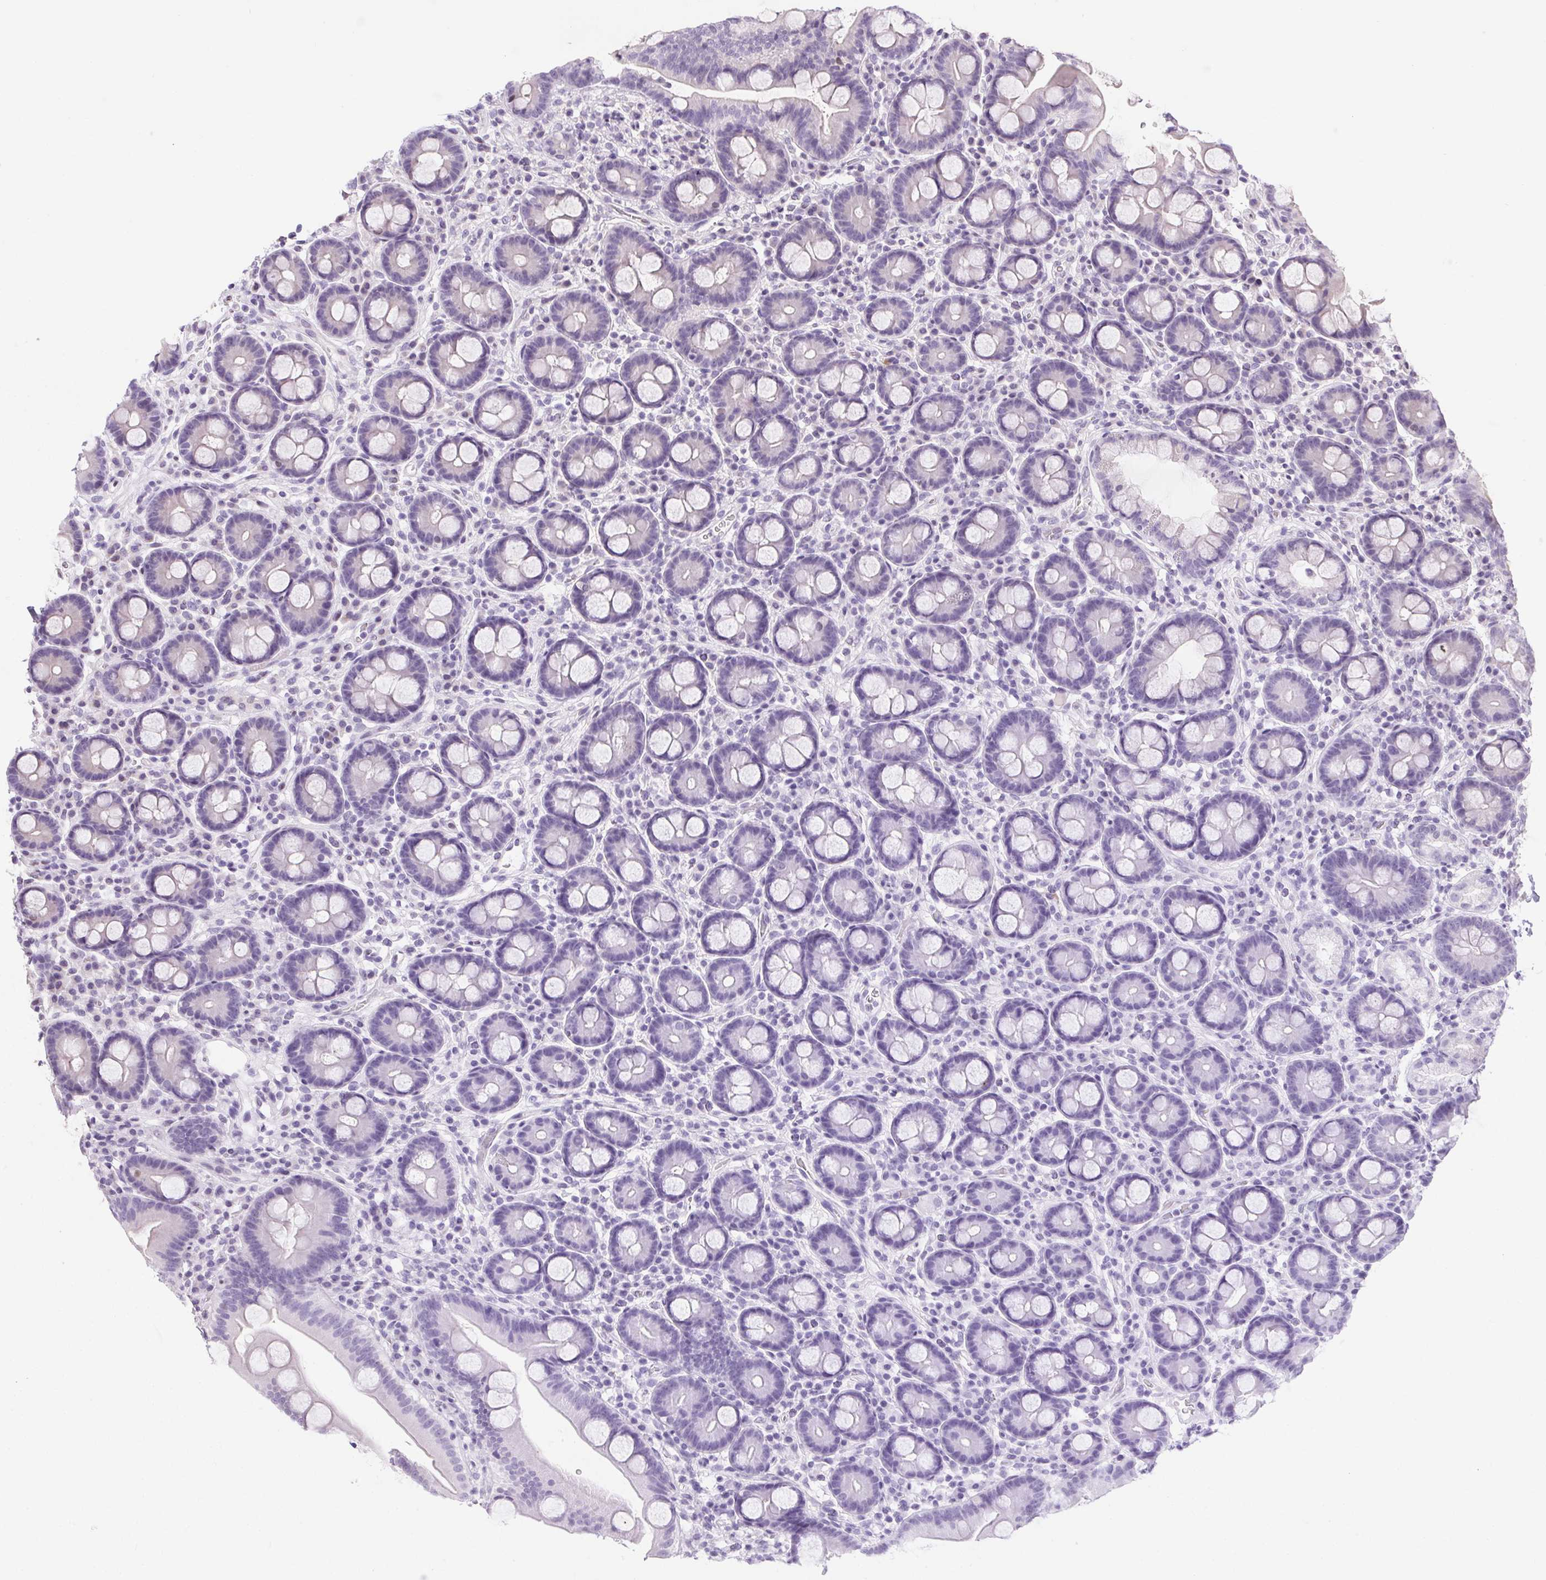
{"staining": {"intensity": "negative", "quantity": "none", "location": "none"}, "tissue": "duodenum", "cell_type": "Glandular cells", "image_type": "normal", "snomed": [{"axis": "morphology", "description": "Normal tissue, NOS"}, {"axis": "topography", "description": "Pancreas"}, {"axis": "topography", "description": "Duodenum"}], "caption": "Immunohistochemistry (IHC) histopathology image of benign duodenum: duodenum stained with DAB displays no significant protein expression in glandular cells.", "gene": "SP9", "patient": {"sex": "male", "age": 59}}